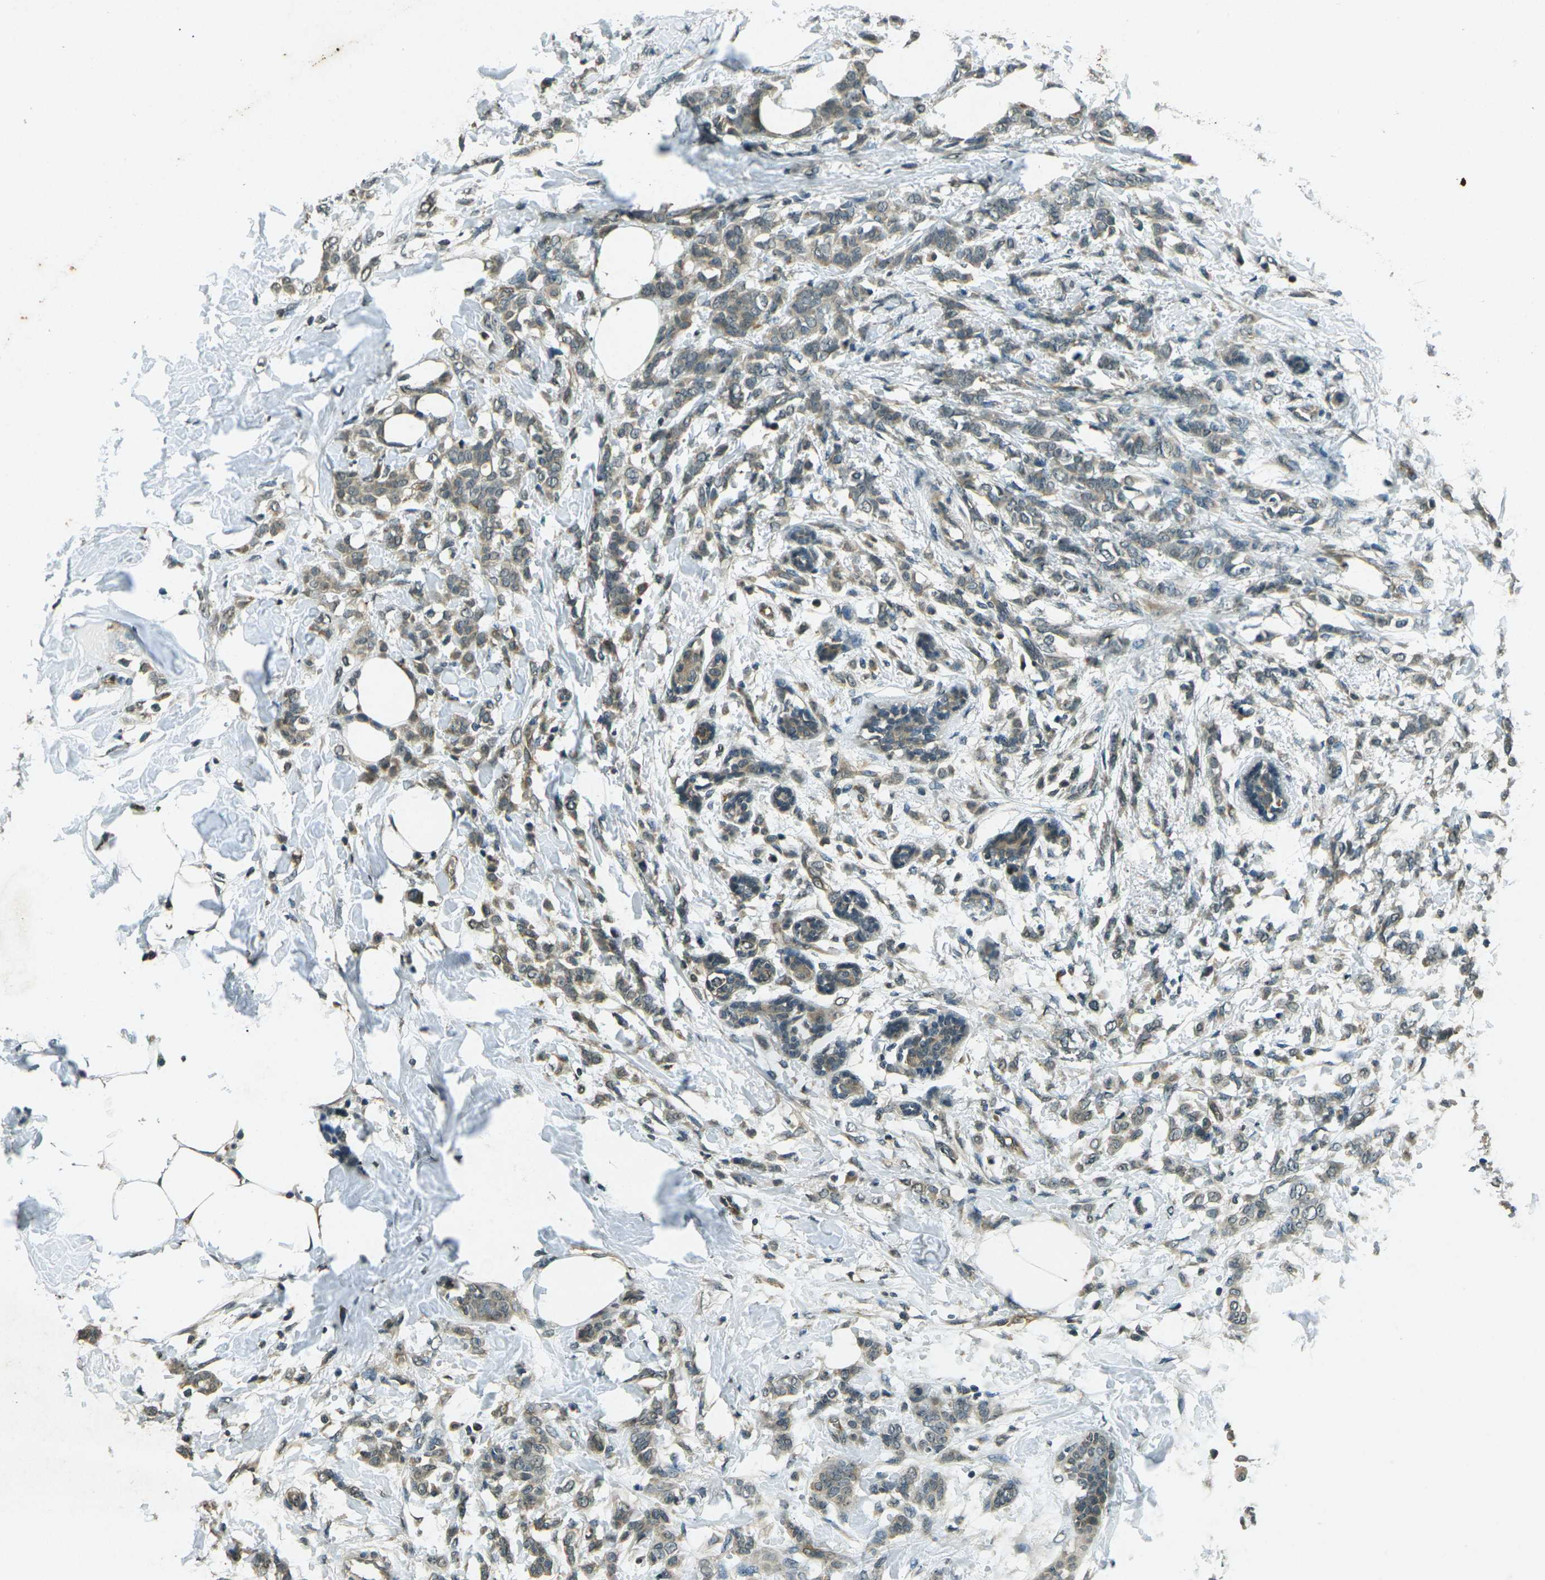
{"staining": {"intensity": "weak", "quantity": "25%-75%", "location": "cytoplasmic/membranous"}, "tissue": "breast cancer", "cell_type": "Tumor cells", "image_type": "cancer", "snomed": [{"axis": "morphology", "description": "Lobular carcinoma, in situ"}, {"axis": "morphology", "description": "Lobular carcinoma"}, {"axis": "topography", "description": "Breast"}], "caption": "Immunohistochemical staining of human breast cancer demonstrates weak cytoplasmic/membranous protein expression in approximately 25%-75% of tumor cells.", "gene": "PDE2A", "patient": {"sex": "female", "age": 41}}